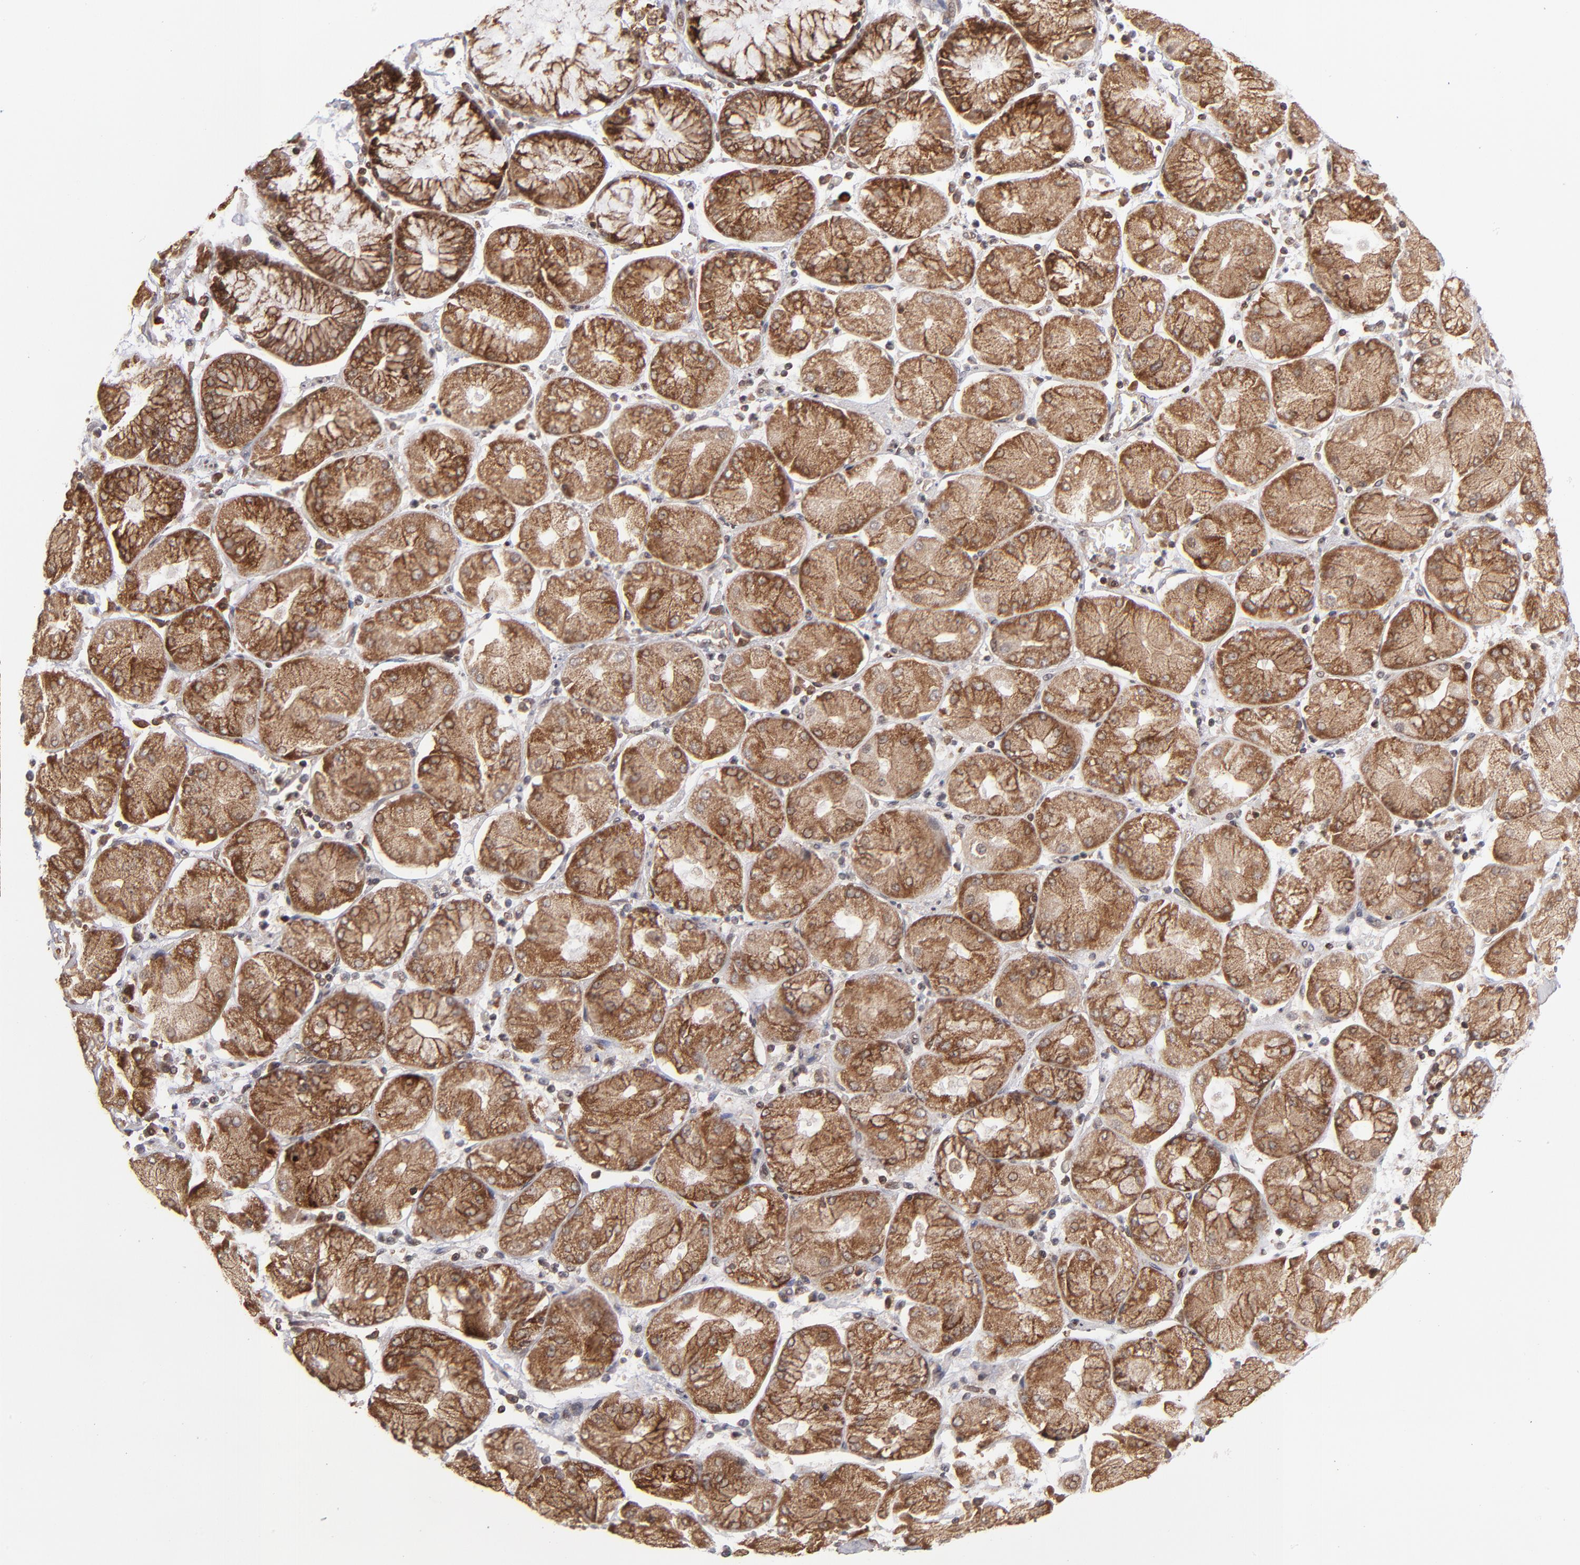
{"staining": {"intensity": "strong", "quantity": ">75%", "location": "cytoplasmic/membranous,nuclear"}, "tissue": "stomach cancer", "cell_type": "Tumor cells", "image_type": "cancer", "snomed": [{"axis": "morphology", "description": "Normal tissue, NOS"}, {"axis": "morphology", "description": "Adenocarcinoma, NOS"}, {"axis": "topography", "description": "Stomach, upper"}, {"axis": "topography", "description": "Stomach"}], "caption": "This histopathology image exhibits IHC staining of adenocarcinoma (stomach), with high strong cytoplasmic/membranous and nuclear staining in approximately >75% of tumor cells.", "gene": "RGS6", "patient": {"sex": "male", "age": 59}}